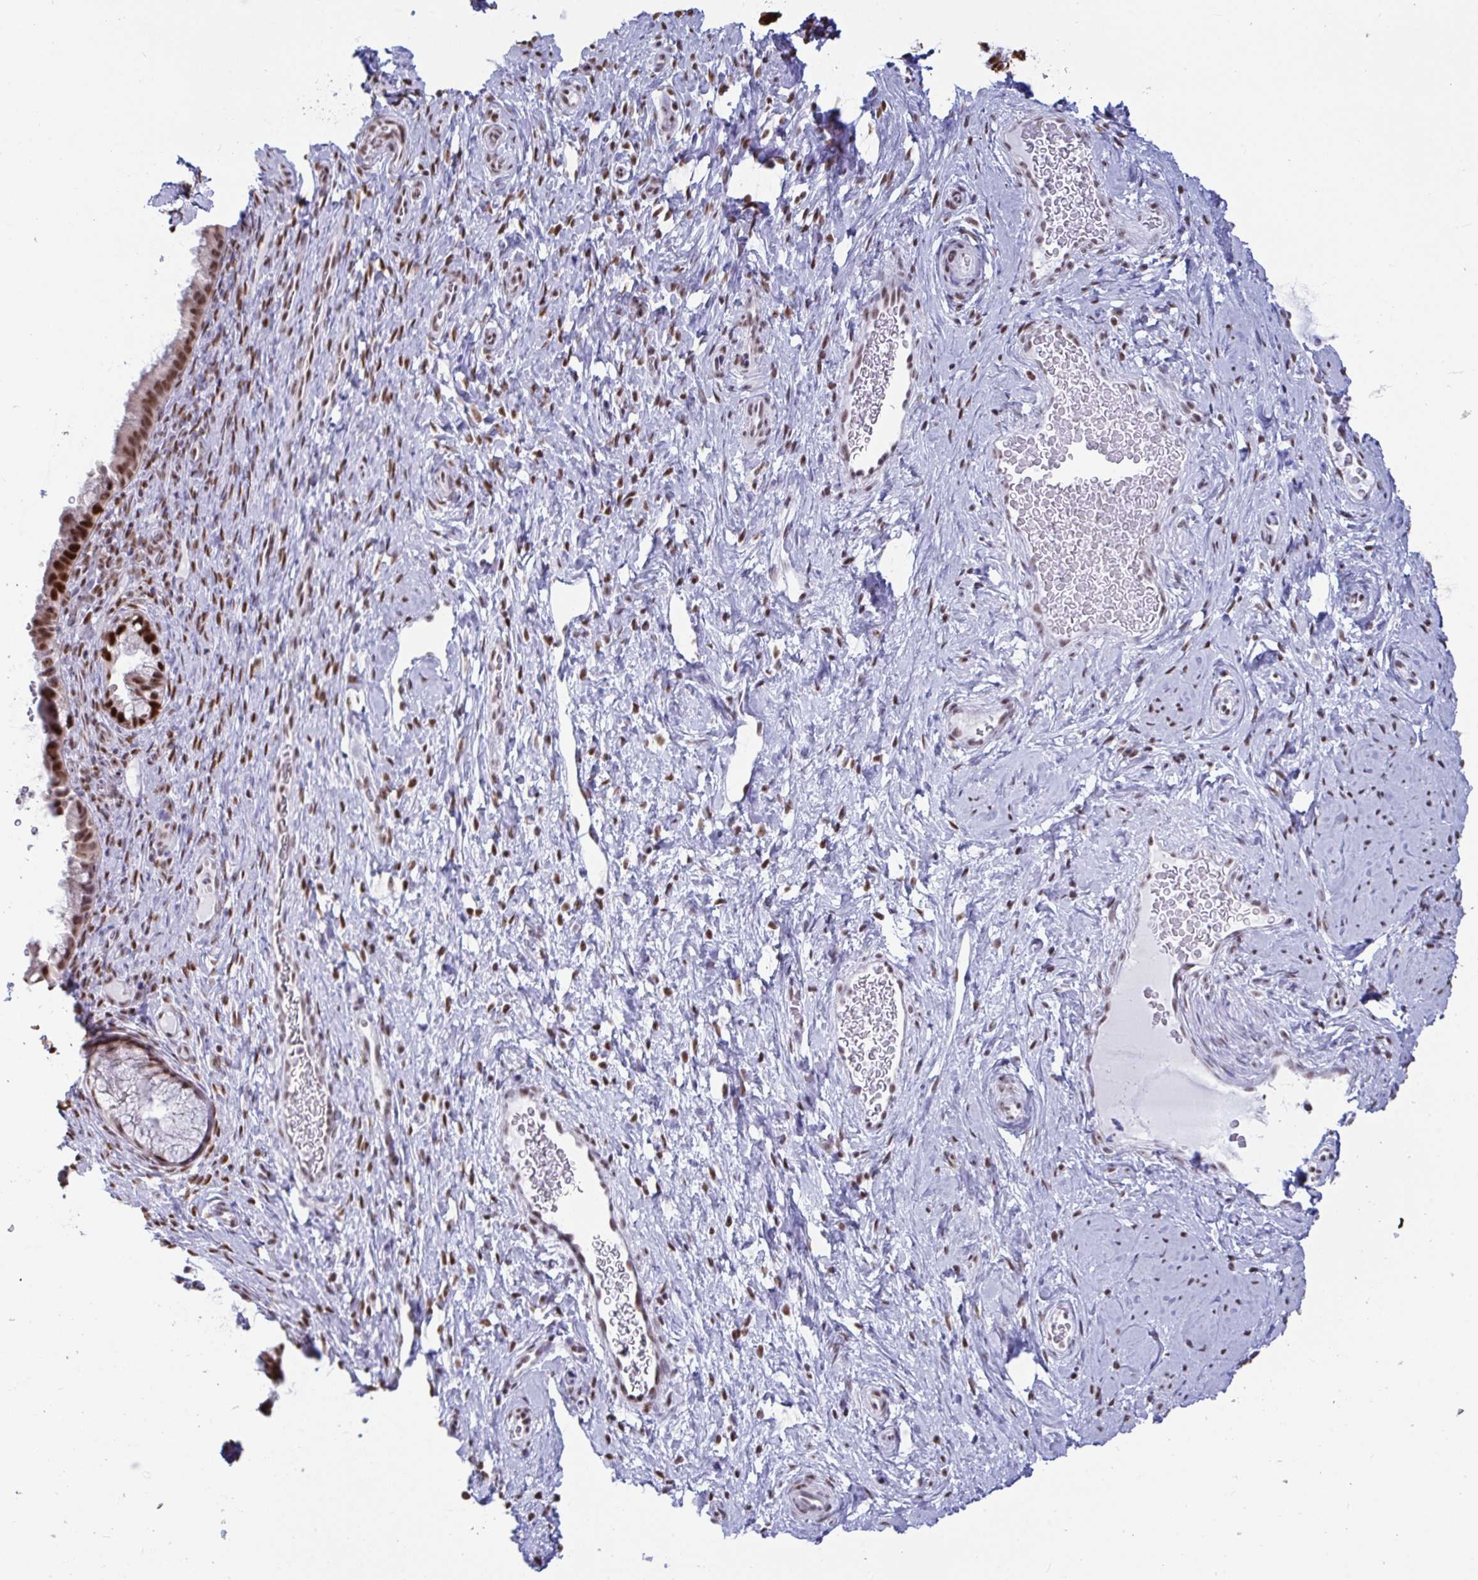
{"staining": {"intensity": "moderate", "quantity": ">75%", "location": "nuclear"}, "tissue": "cervix", "cell_type": "Glandular cells", "image_type": "normal", "snomed": [{"axis": "morphology", "description": "Normal tissue, NOS"}, {"axis": "topography", "description": "Cervix"}], "caption": "Immunohistochemistry (IHC) of benign human cervix demonstrates medium levels of moderate nuclear positivity in approximately >75% of glandular cells.", "gene": "SUPT16H", "patient": {"sex": "female", "age": 34}}